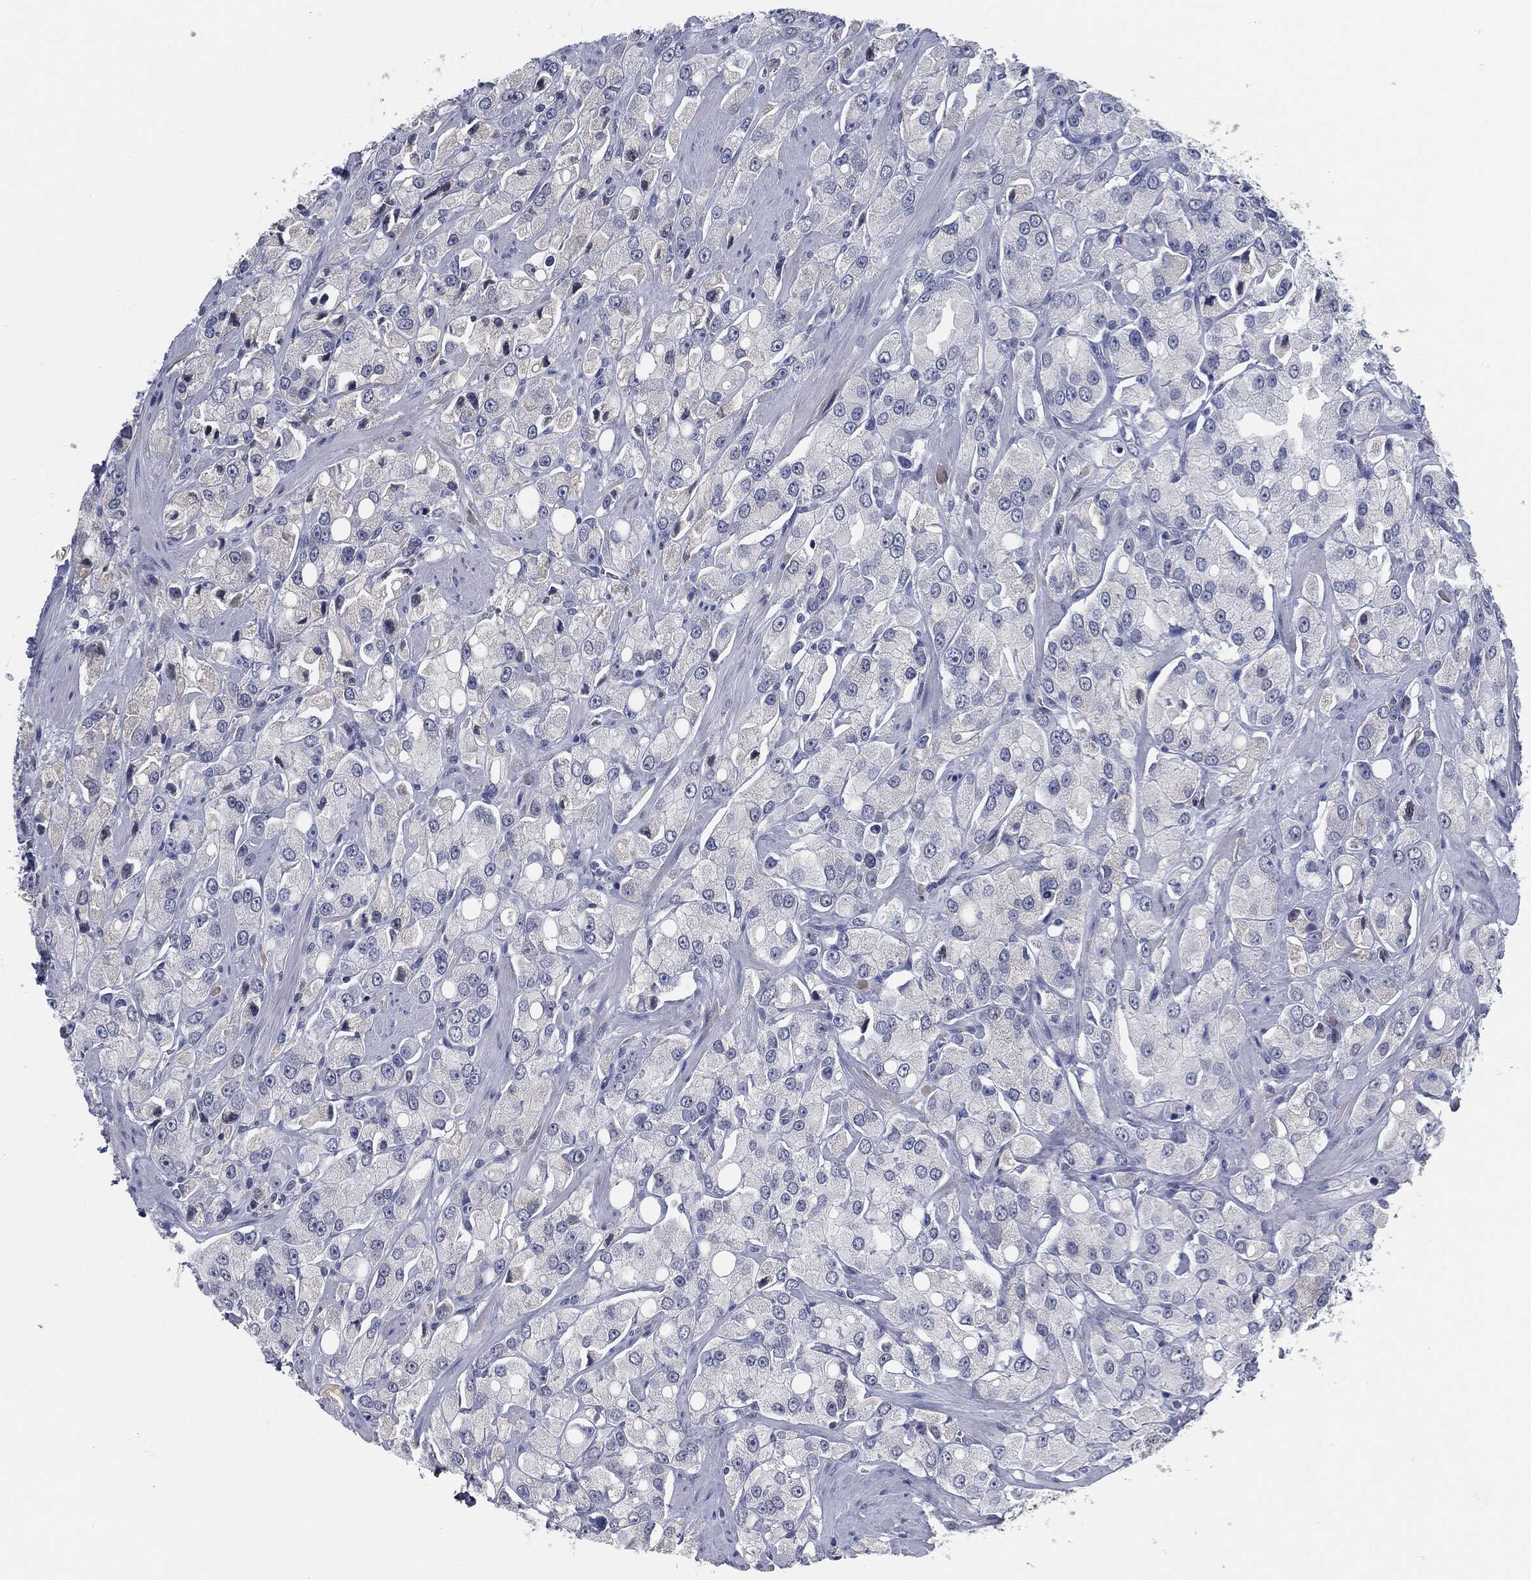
{"staining": {"intensity": "negative", "quantity": "none", "location": "none"}, "tissue": "prostate cancer", "cell_type": "Tumor cells", "image_type": "cancer", "snomed": [{"axis": "morphology", "description": "Adenocarcinoma, NOS"}, {"axis": "topography", "description": "Prostate and seminal vesicle, NOS"}, {"axis": "topography", "description": "Prostate"}], "caption": "Human prostate adenocarcinoma stained for a protein using immunohistochemistry shows no expression in tumor cells.", "gene": "MST1", "patient": {"sex": "male", "age": 64}}